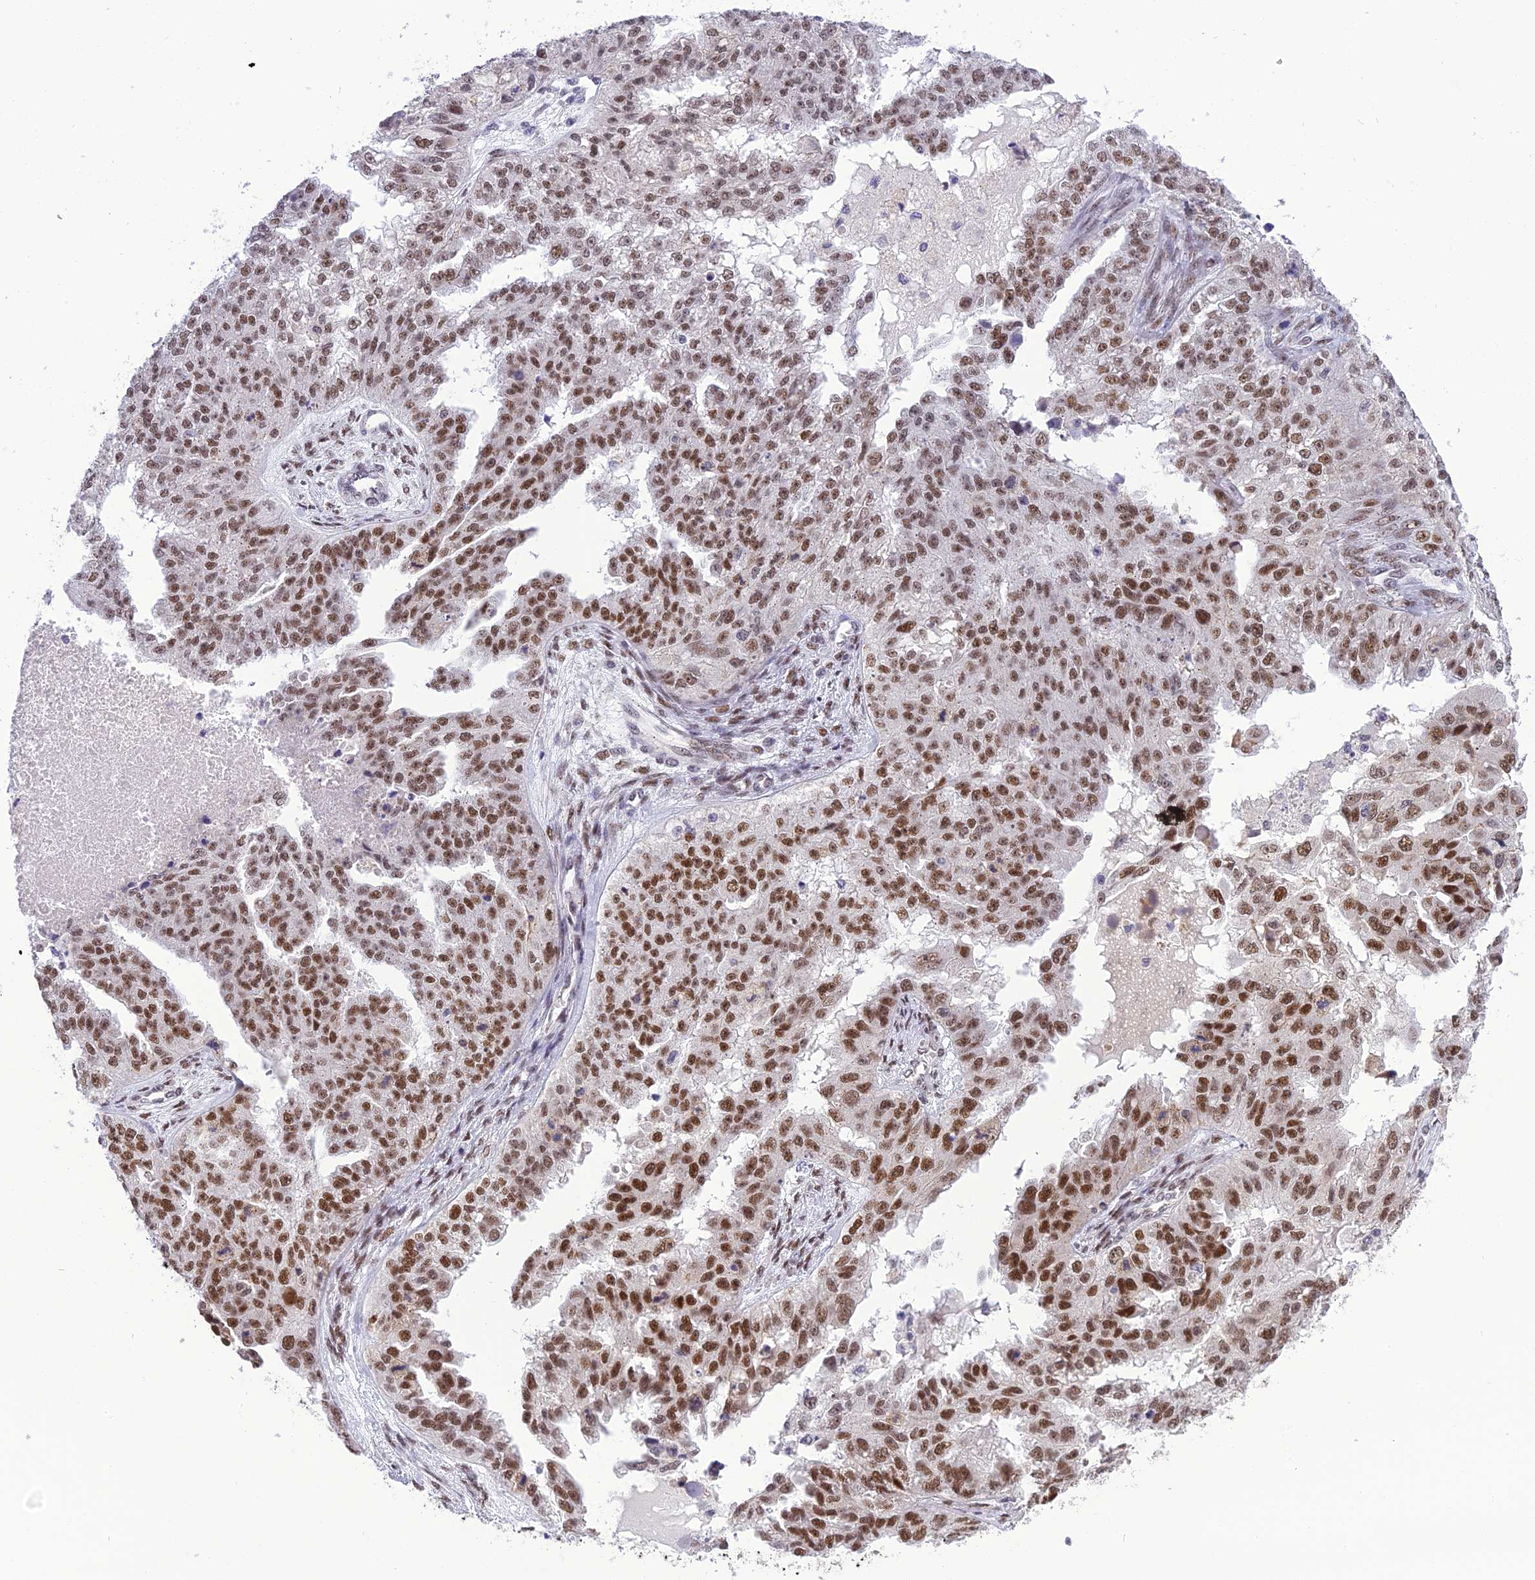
{"staining": {"intensity": "moderate", "quantity": ">75%", "location": "nuclear"}, "tissue": "ovarian cancer", "cell_type": "Tumor cells", "image_type": "cancer", "snomed": [{"axis": "morphology", "description": "Cystadenocarcinoma, serous, NOS"}, {"axis": "topography", "description": "Ovary"}], "caption": "Ovarian serous cystadenocarcinoma stained with a protein marker reveals moderate staining in tumor cells.", "gene": "IRF2BP1", "patient": {"sex": "female", "age": 58}}